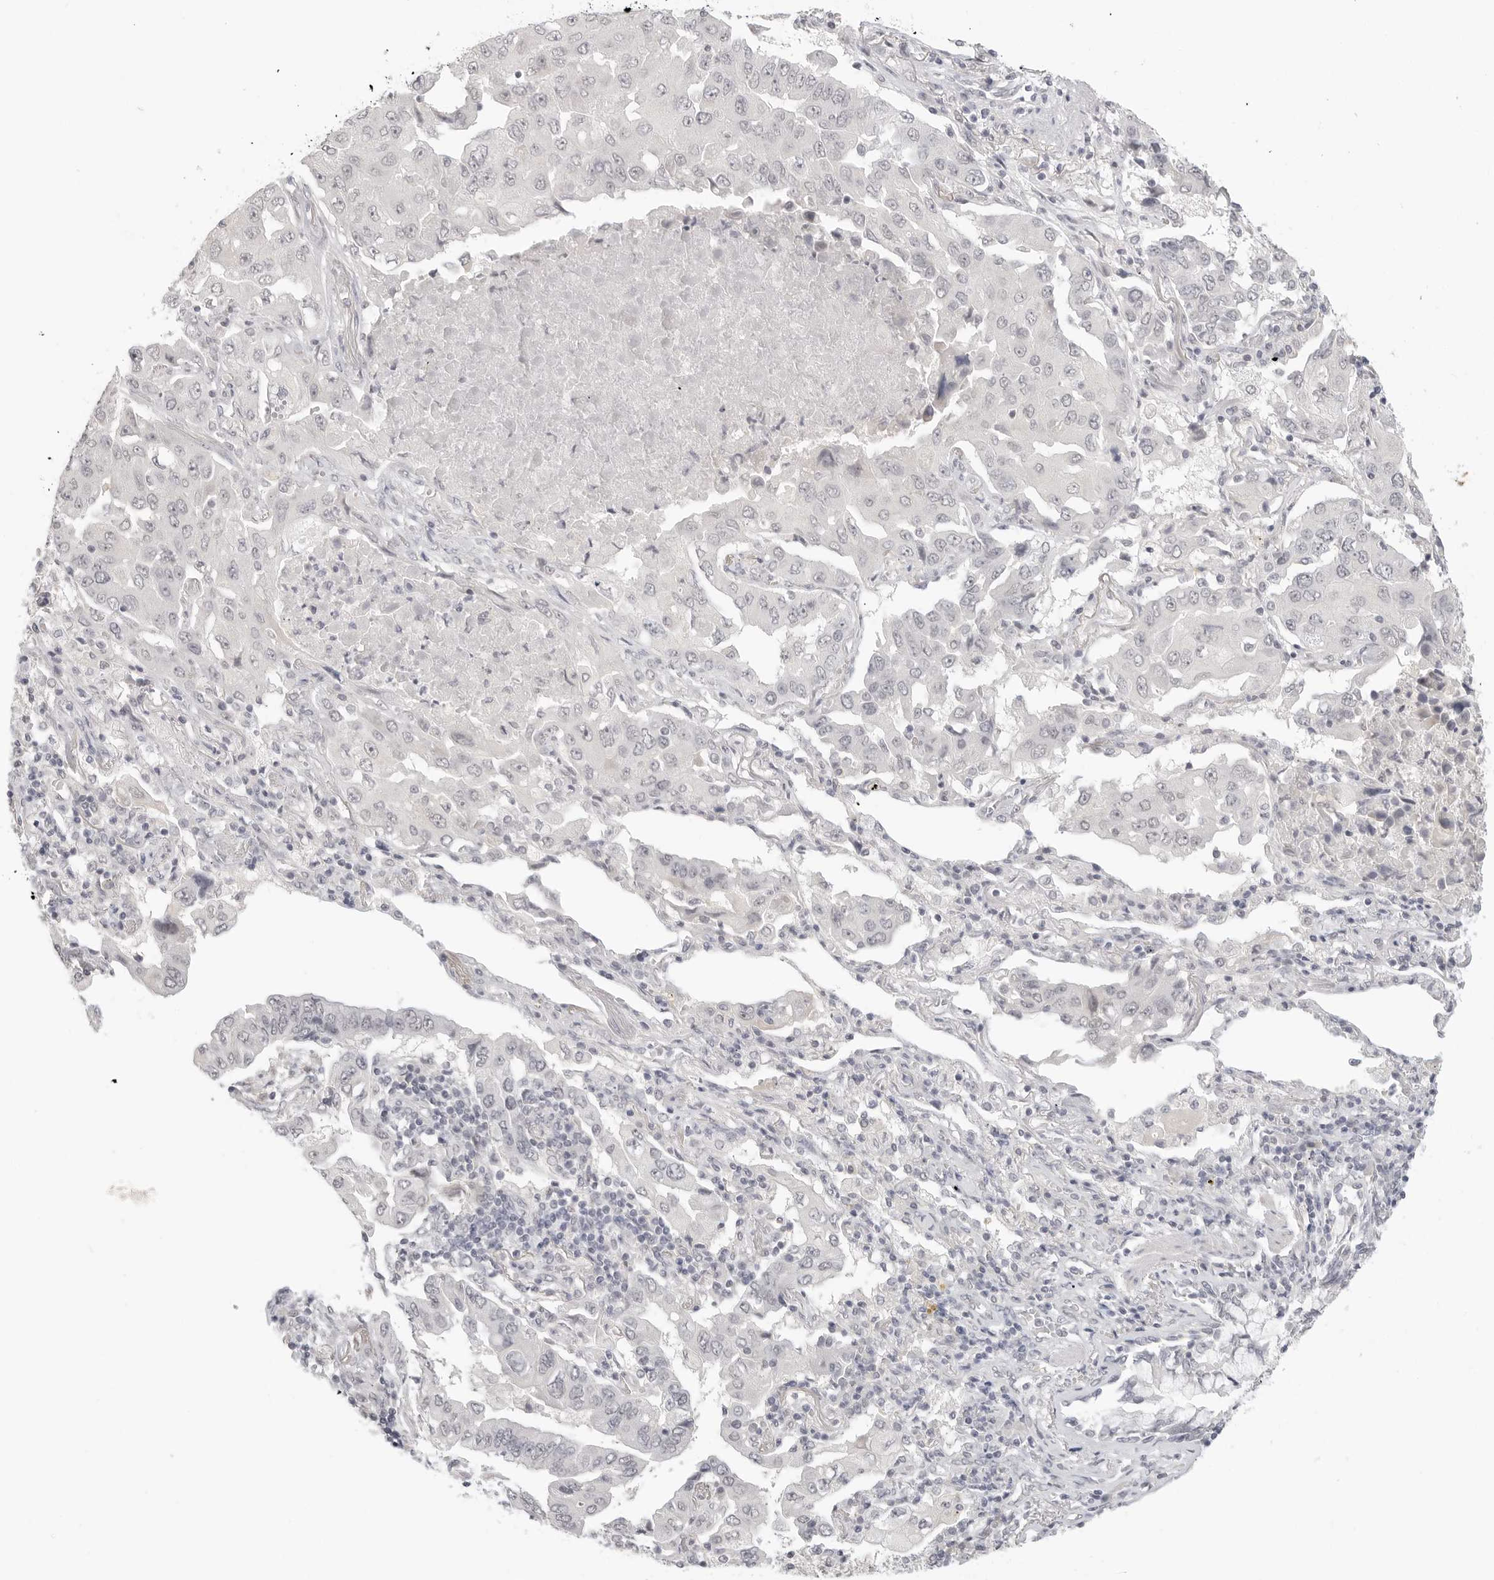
{"staining": {"intensity": "negative", "quantity": "none", "location": "none"}, "tissue": "lung cancer", "cell_type": "Tumor cells", "image_type": "cancer", "snomed": [{"axis": "morphology", "description": "Adenocarcinoma, NOS"}, {"axis": "topography", "description": "Lung"}], "caption": "The IHC image has no significant expression in tumor cells of lung cancer tissue.", "gene": "KLK11", "patient": {"sex": "female", "age": 65}}